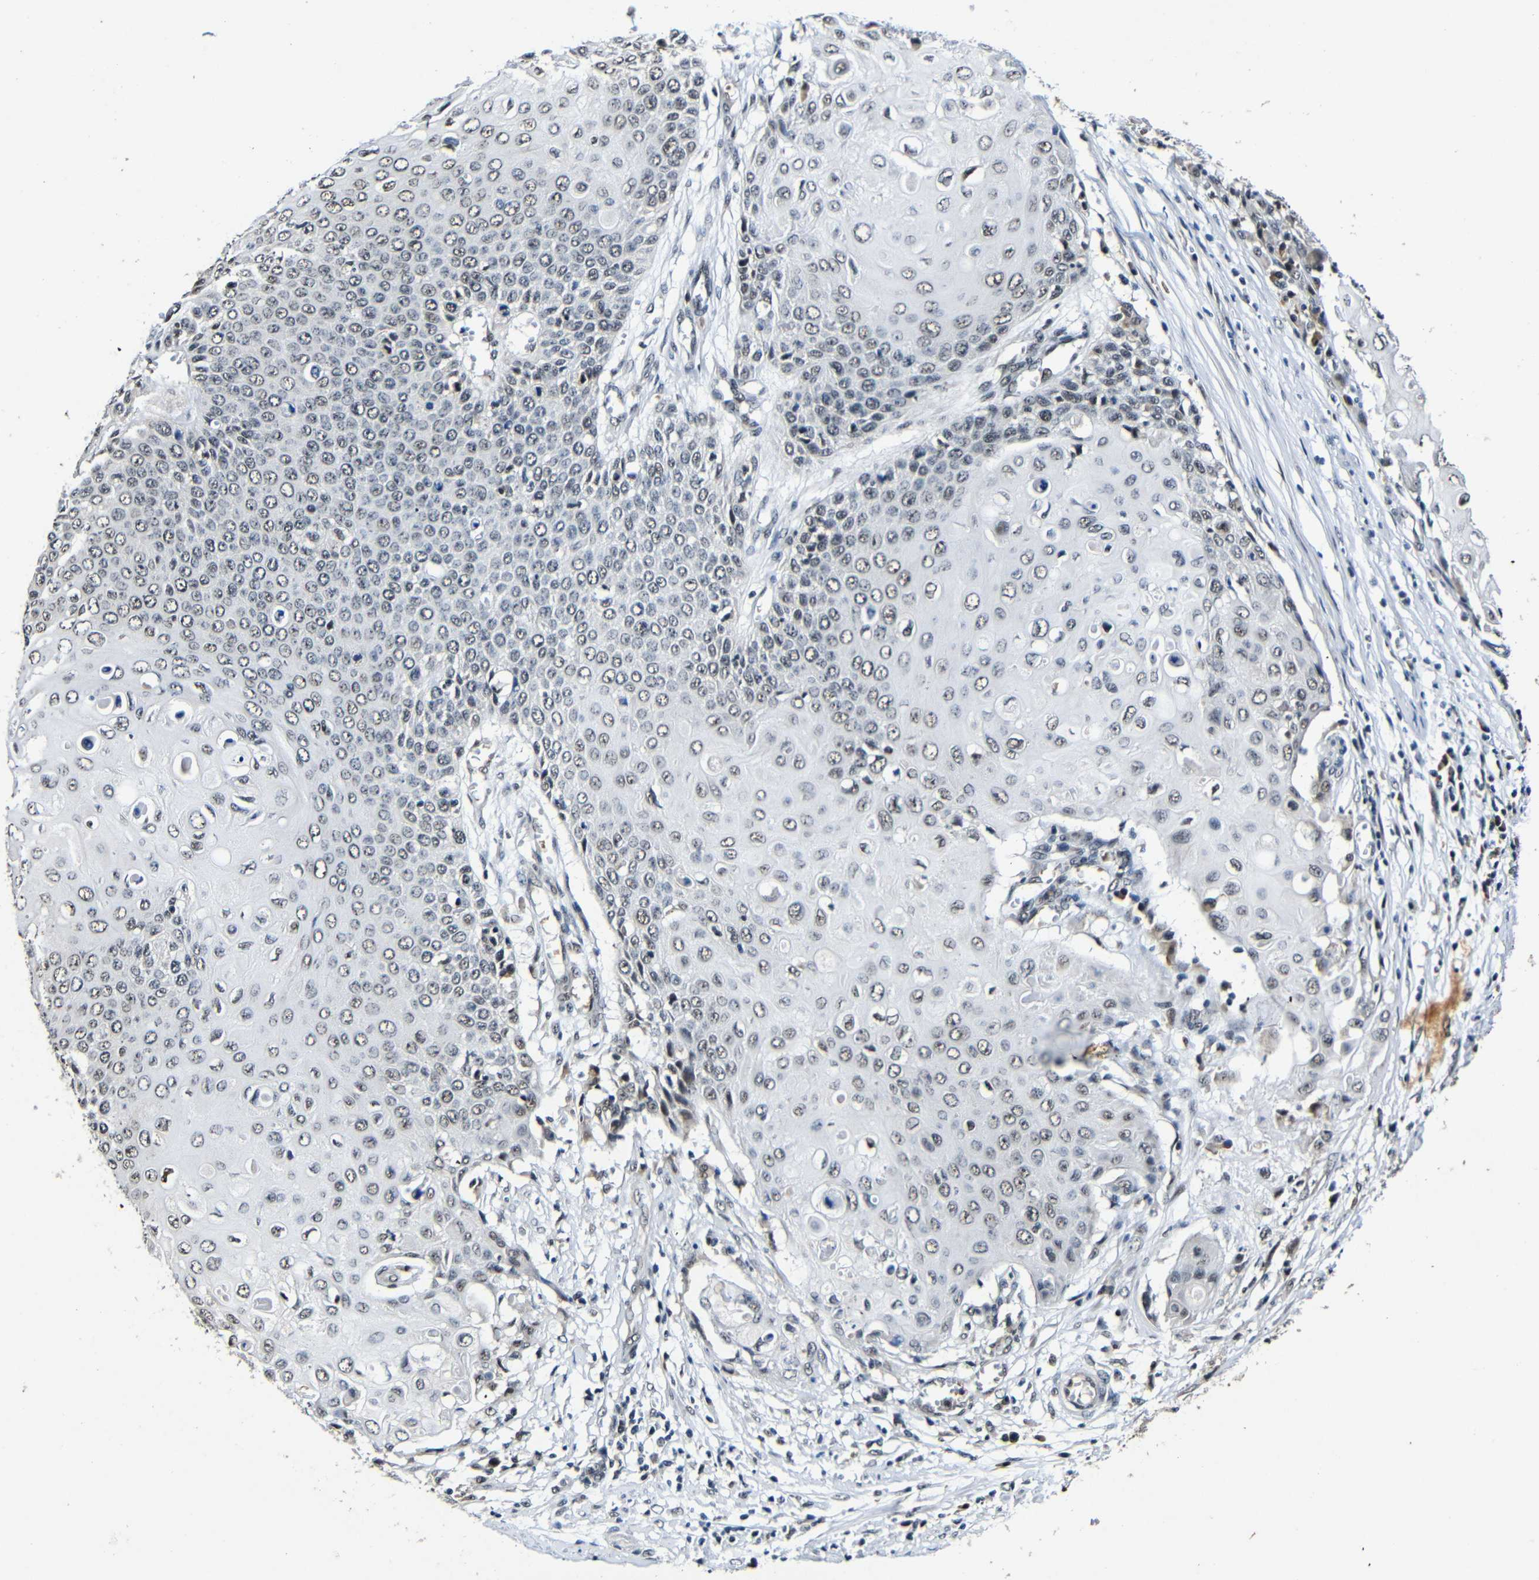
{"staining": {"intensity": "weak", "quantity": "25%-75%", "location": "nuclear"}, "tissue": "cervical cancer", "cell_type": "Tumor cells", "image_type": "cancer", "snomed": [{"axis": "morphology", "description": "Squamous cell carcinoma, NOS"}, {"axis": "topography", "description": "Cervix"}], "caption": "IHC photomicrograph of neoplastic tissue: human squamous cell carcinoma (cervical) stained using immunohistochemistry demonstrates low levels of weak protein expression localized specifically in the nuclear of tumor cells, appearing as a nuclear brown color.", "gene": "FOXD4", "patient": {"sex": "female", "age": 39}}